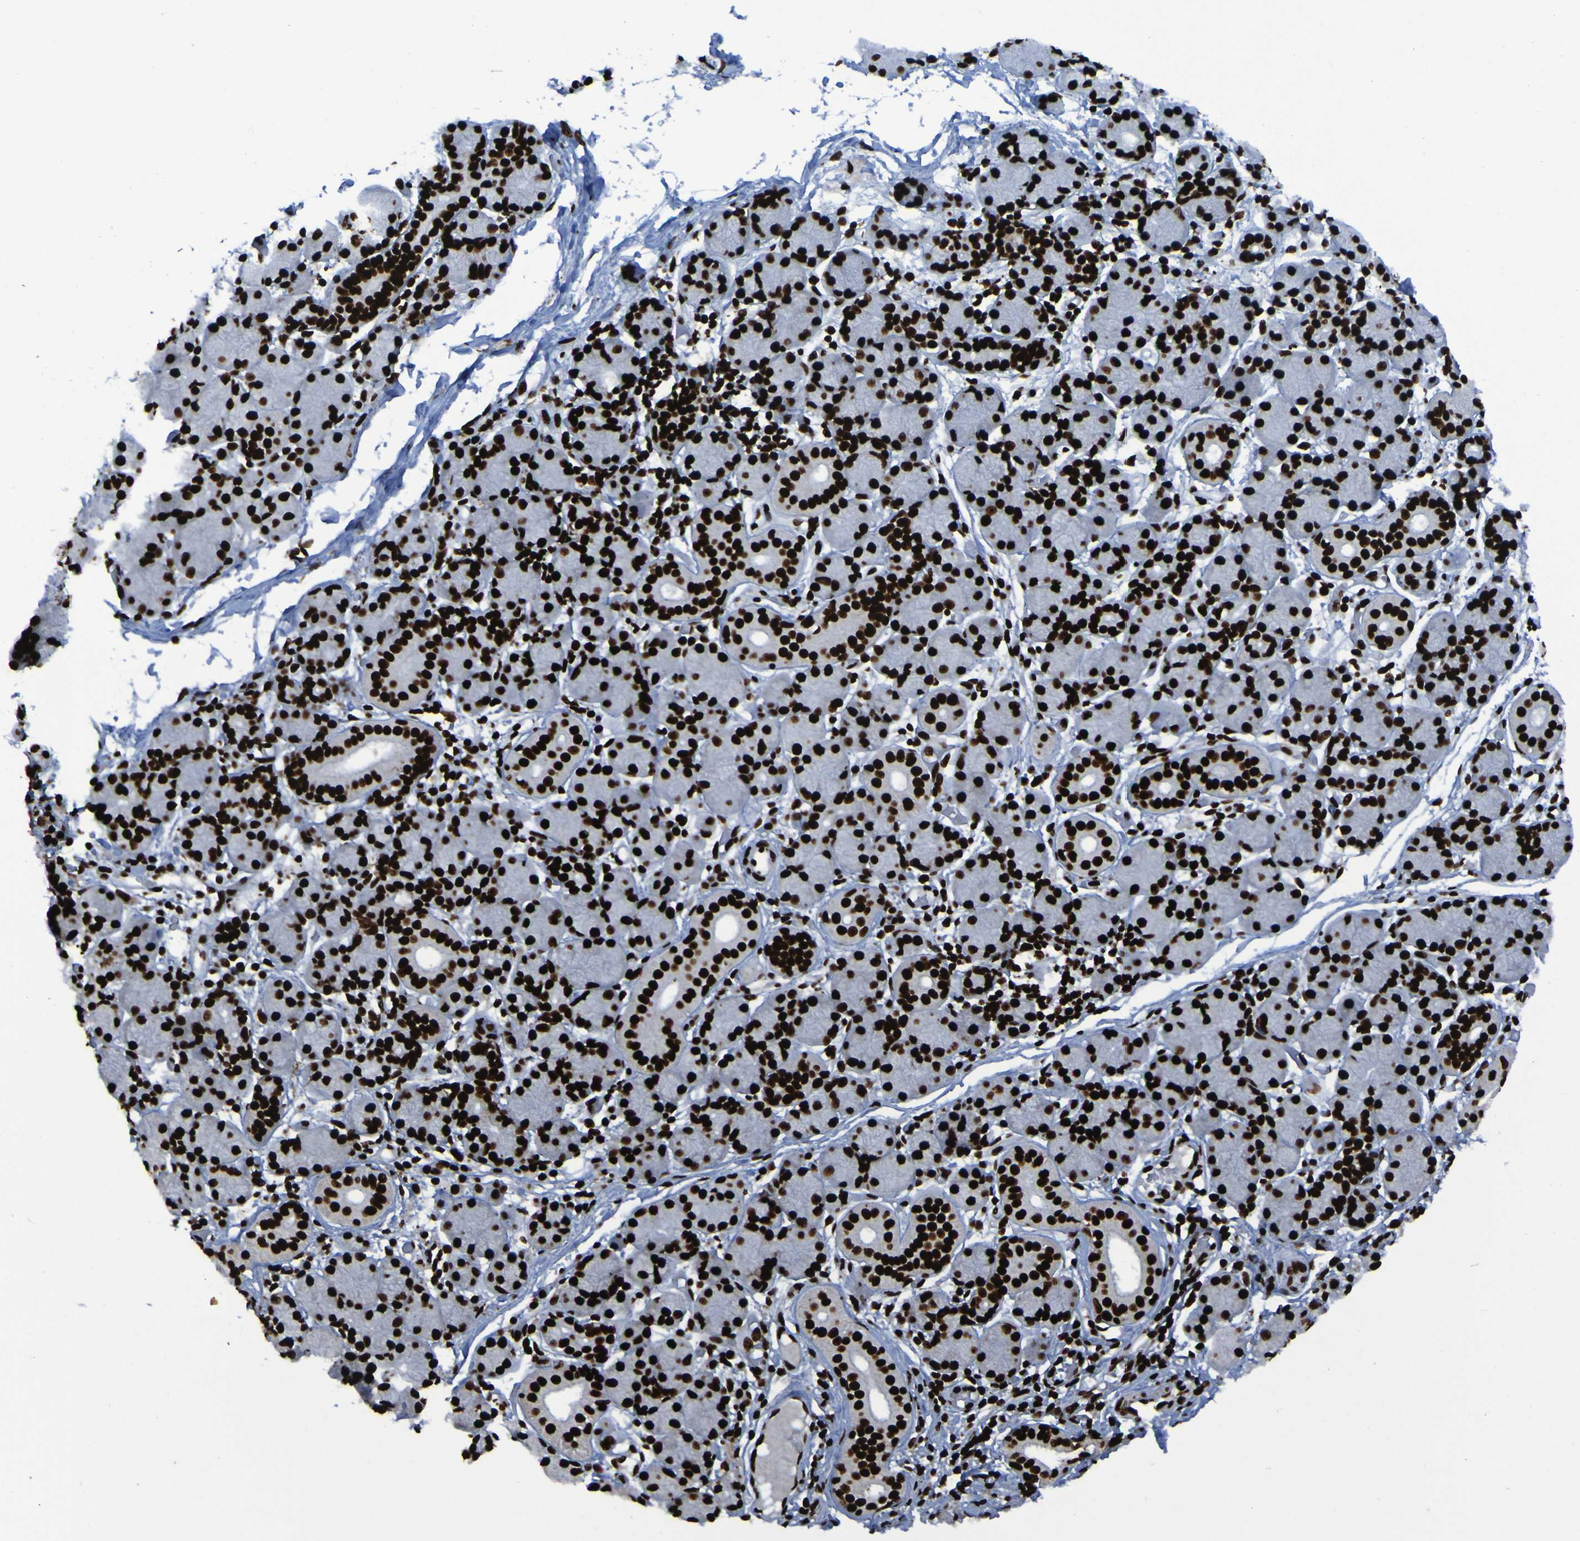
{"staining": {"intensity": "strong", "quantity": ">75%", "location": "nuclear"}, "tissue": "salivary gland", "cell_type": "Glandular cells", "image_type": "normal", "snomed": [{"axis": "morphology", "description": "Normal tissue, NOS"}, {"axis": "topography", "description": "Salivary gland"}], "caption": "Strong nuclear staining for a protein is present in approximately >75% of glandular cells of benign salivary gland using IHC.", "gene": "NPM1", "patient": {"sex": "female", "age": 24}}